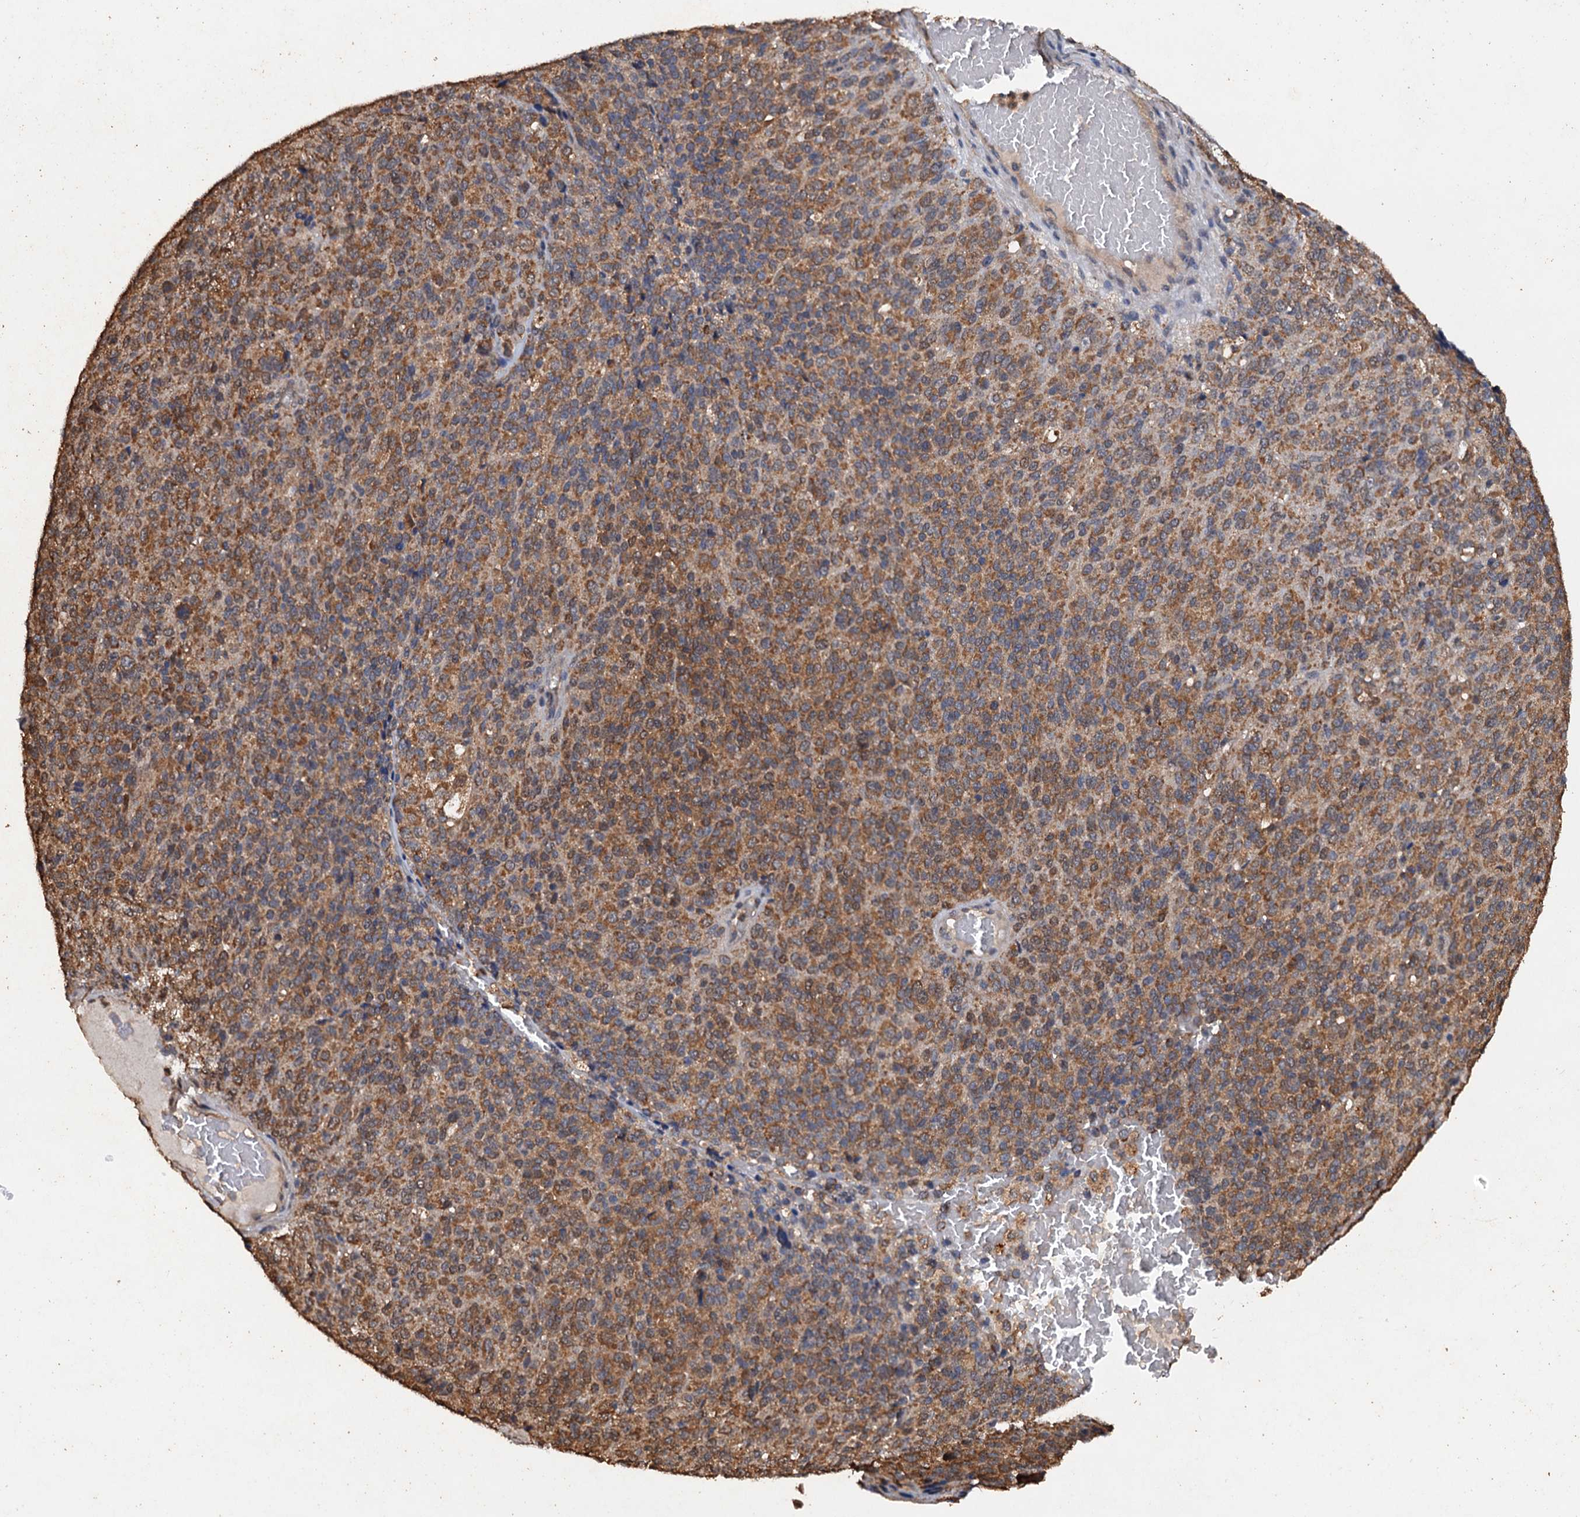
{"staining": {"intensity": "moderate", "quantity": ">75%", "location": "cytoplasmic/membranous"}, "tissue": "melanoma", "cell_type": "Tumor cells", "image_type": "cancer", "snomed": [{"axis": "morphology", "description": "Malignant melanoma, Metastatic site"}, {"axis": "topography", "description": "Brain"}], "caption": "A brown stain shows moderate cytoplasmic/membranous expression of a protein in malignant melanoma (metastatic site) tumor cells. The staining was performed using DAB, with brown indicating positive protein expression. Nuclei are stained blue with hematoxylin.", "gene": "PSMD9", "patient": {"sex": "female", "age": 56}}